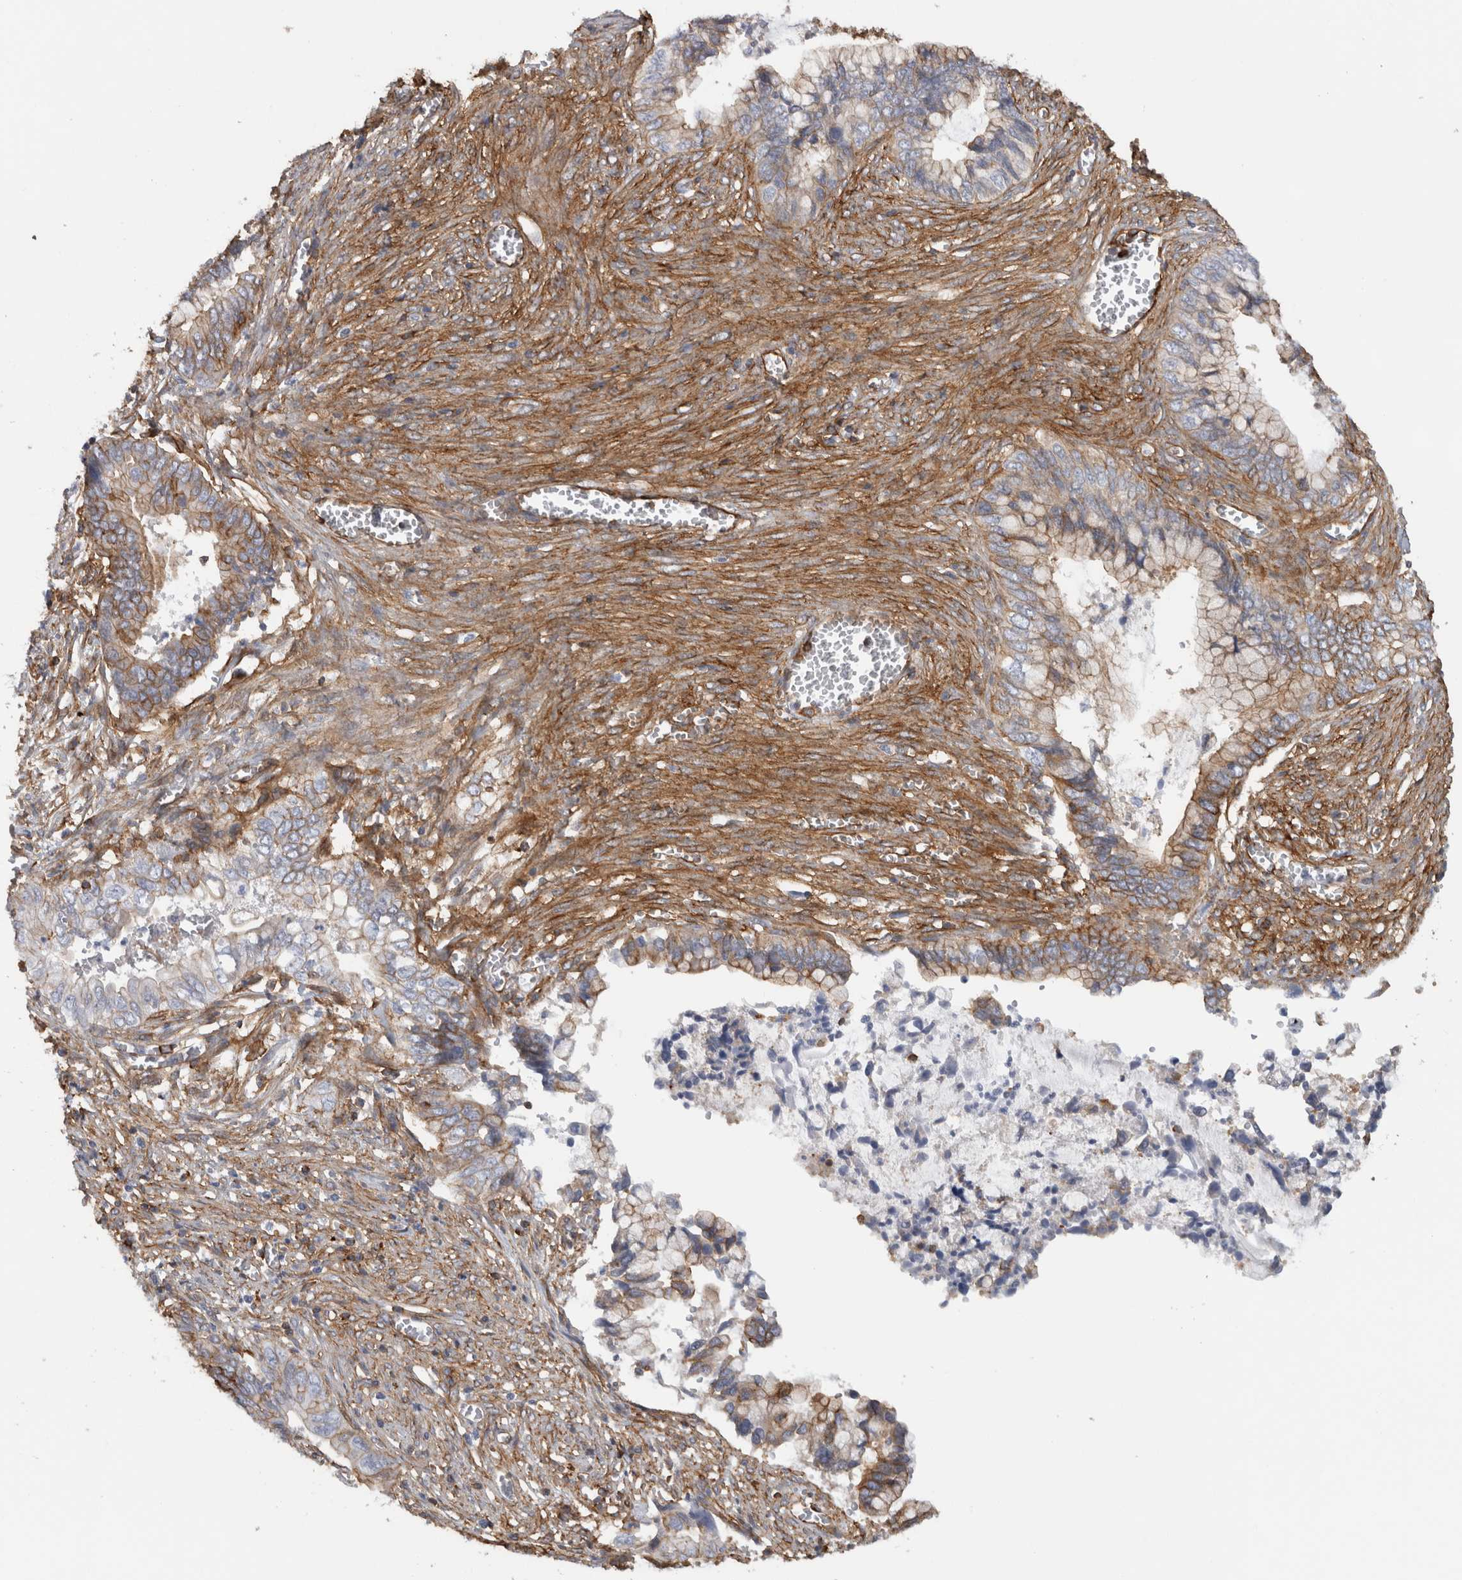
{"staining": {"intensity": "weak", "quantity": ">75%", "location": "cytoplasmic/membranous"}, "tissue": "cervical cancer", "cell_type": "Tumor cells", "image_type": "cancer", "snomed": [{"axis": "morphology", "description": "Adenocarcinoma, NOS"}, {"axis": "topography", "description": "Cervix"}], "caption": "Protein expression analysis of cervical cancer shows weak cytoplasmic/membranous positivity in approximately >75% of tumor cells.", "gene": "AHNAK", "patient": {"sex": "female", "age": 44}}